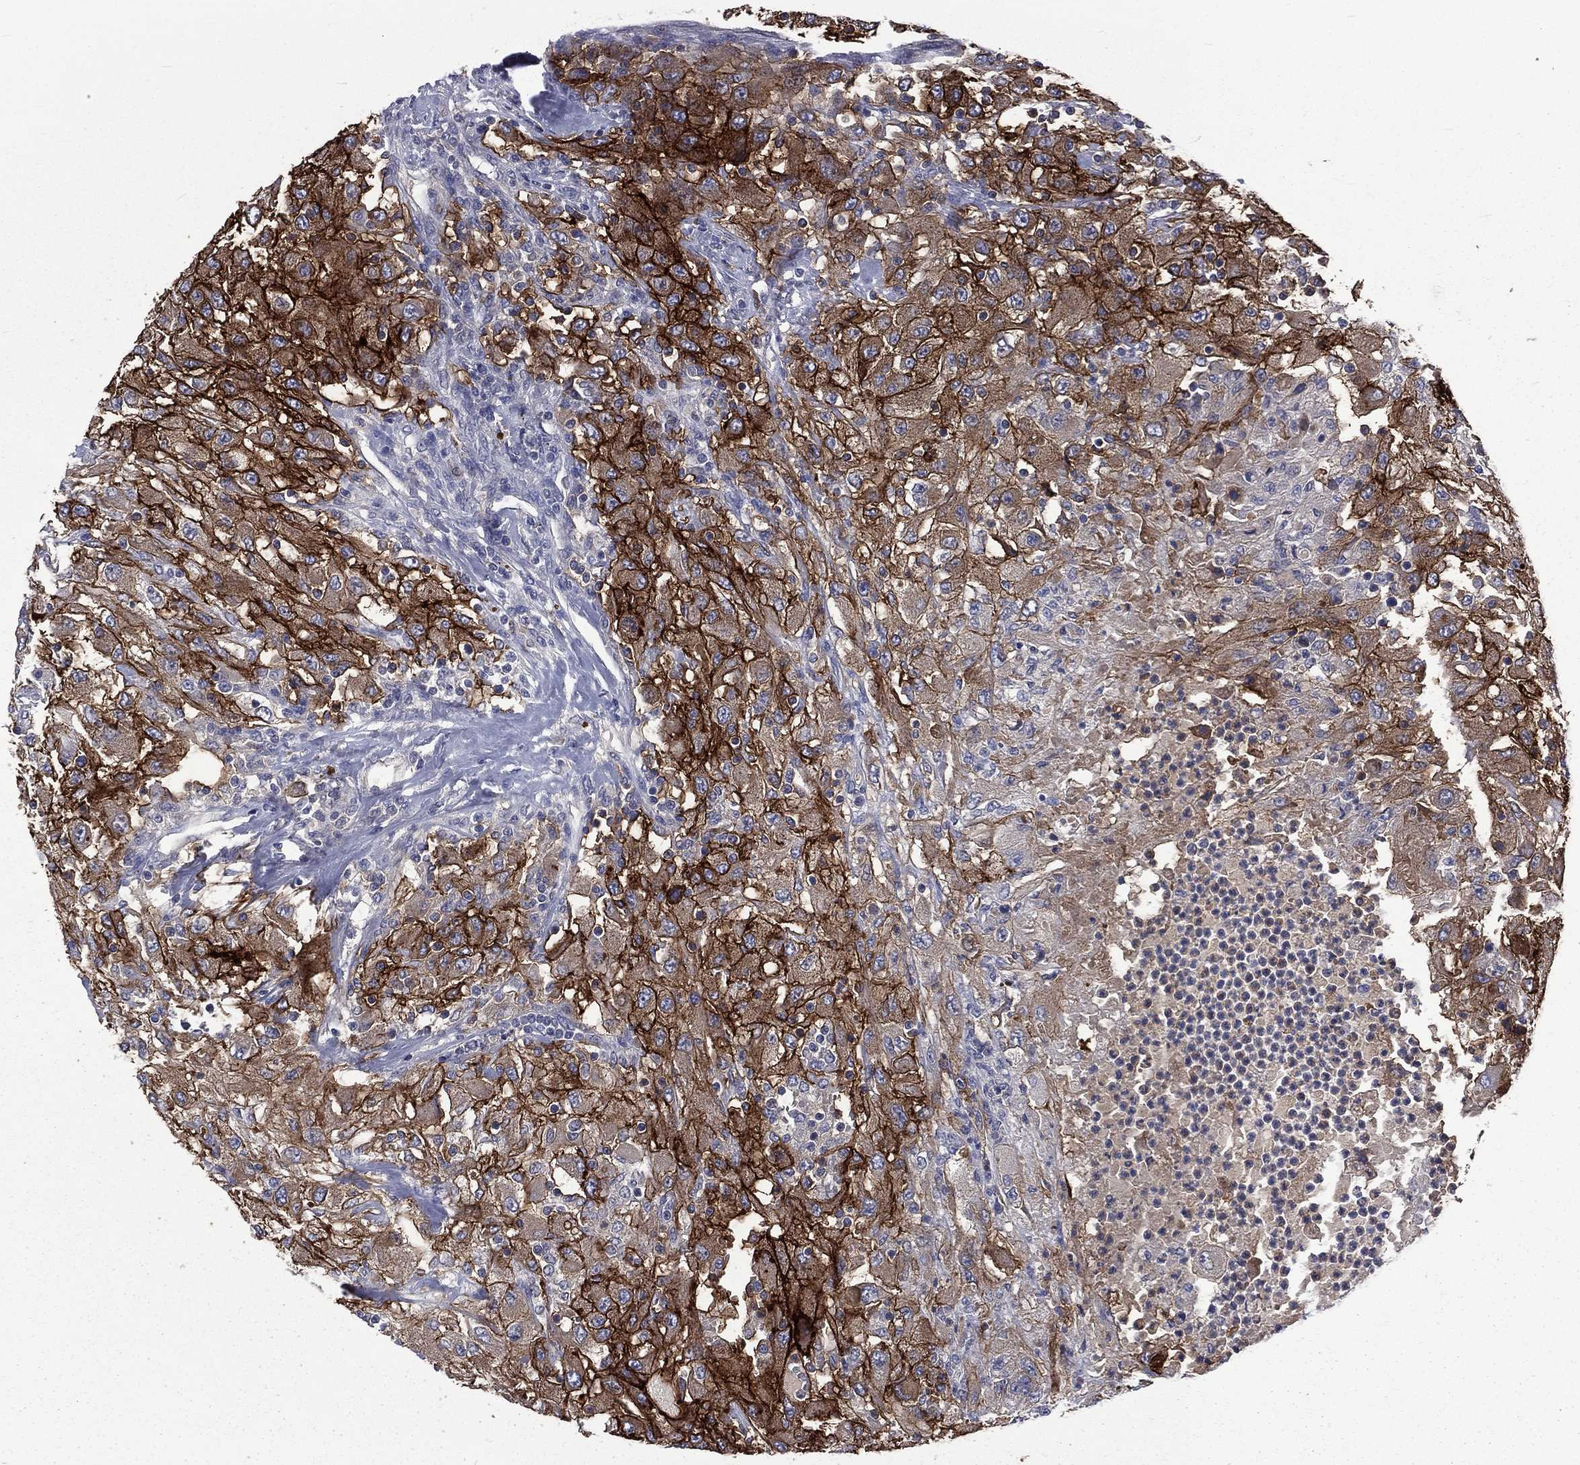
{"staining": {"intensity": "strong", "quantity": "25%-75%", "location": "cytoplasmic/membranous"}, "tissue": "renal cancer", "cell_type": "Tumor cells", "image_type": "cancer", "snomed": [{"axis": "morphology", "description": "Adenocarcinoma, NOS"}, {"axis": "topography", "description": "Kidney"}], "caption": "Renal cancer stained for a protein exhibits strong cytoplasmic/membranous positivity in tumor cells.", "gene": "CA12", "patient": {"sex": "female", "age": 67}}